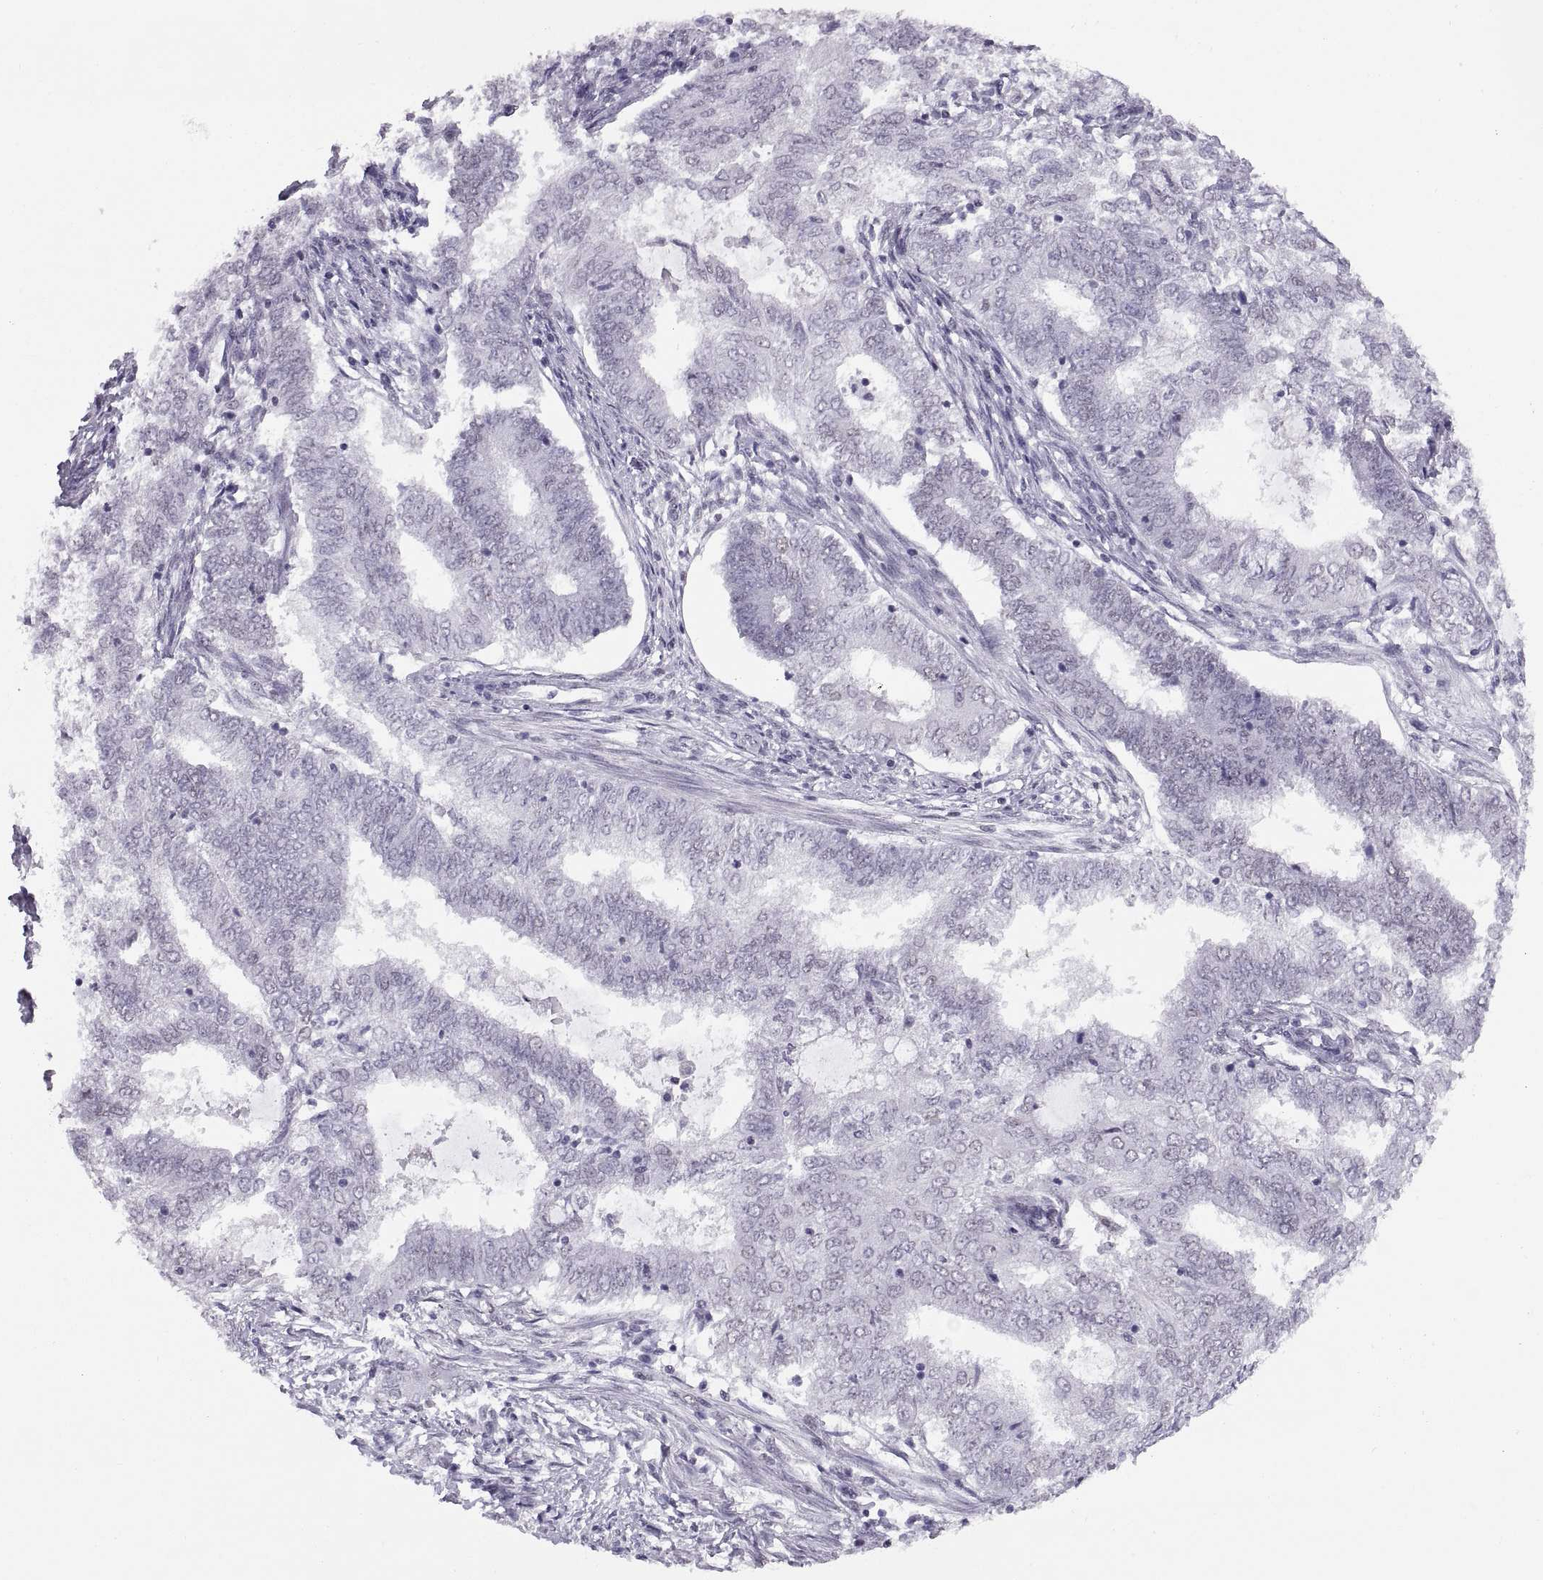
{"staining": {"intensity": "negative", "quantity": "none", "location": "none"}, "tissue": "endometrial cancer", "cell_type": "Tumor cells", "image_type": "cancer", "snomed": [{"axis": "morphology", "description": "Adenocarcinoma, NOS"}, {"axis": "topography", "description": "Endometrium"}], "caption": "A micrograph of human endometrial cancer (adenocarcinoma) is negative for staining in tumor cells.", "gene": "CARTPT", "patient": {"sex": "female", "age": 62}}